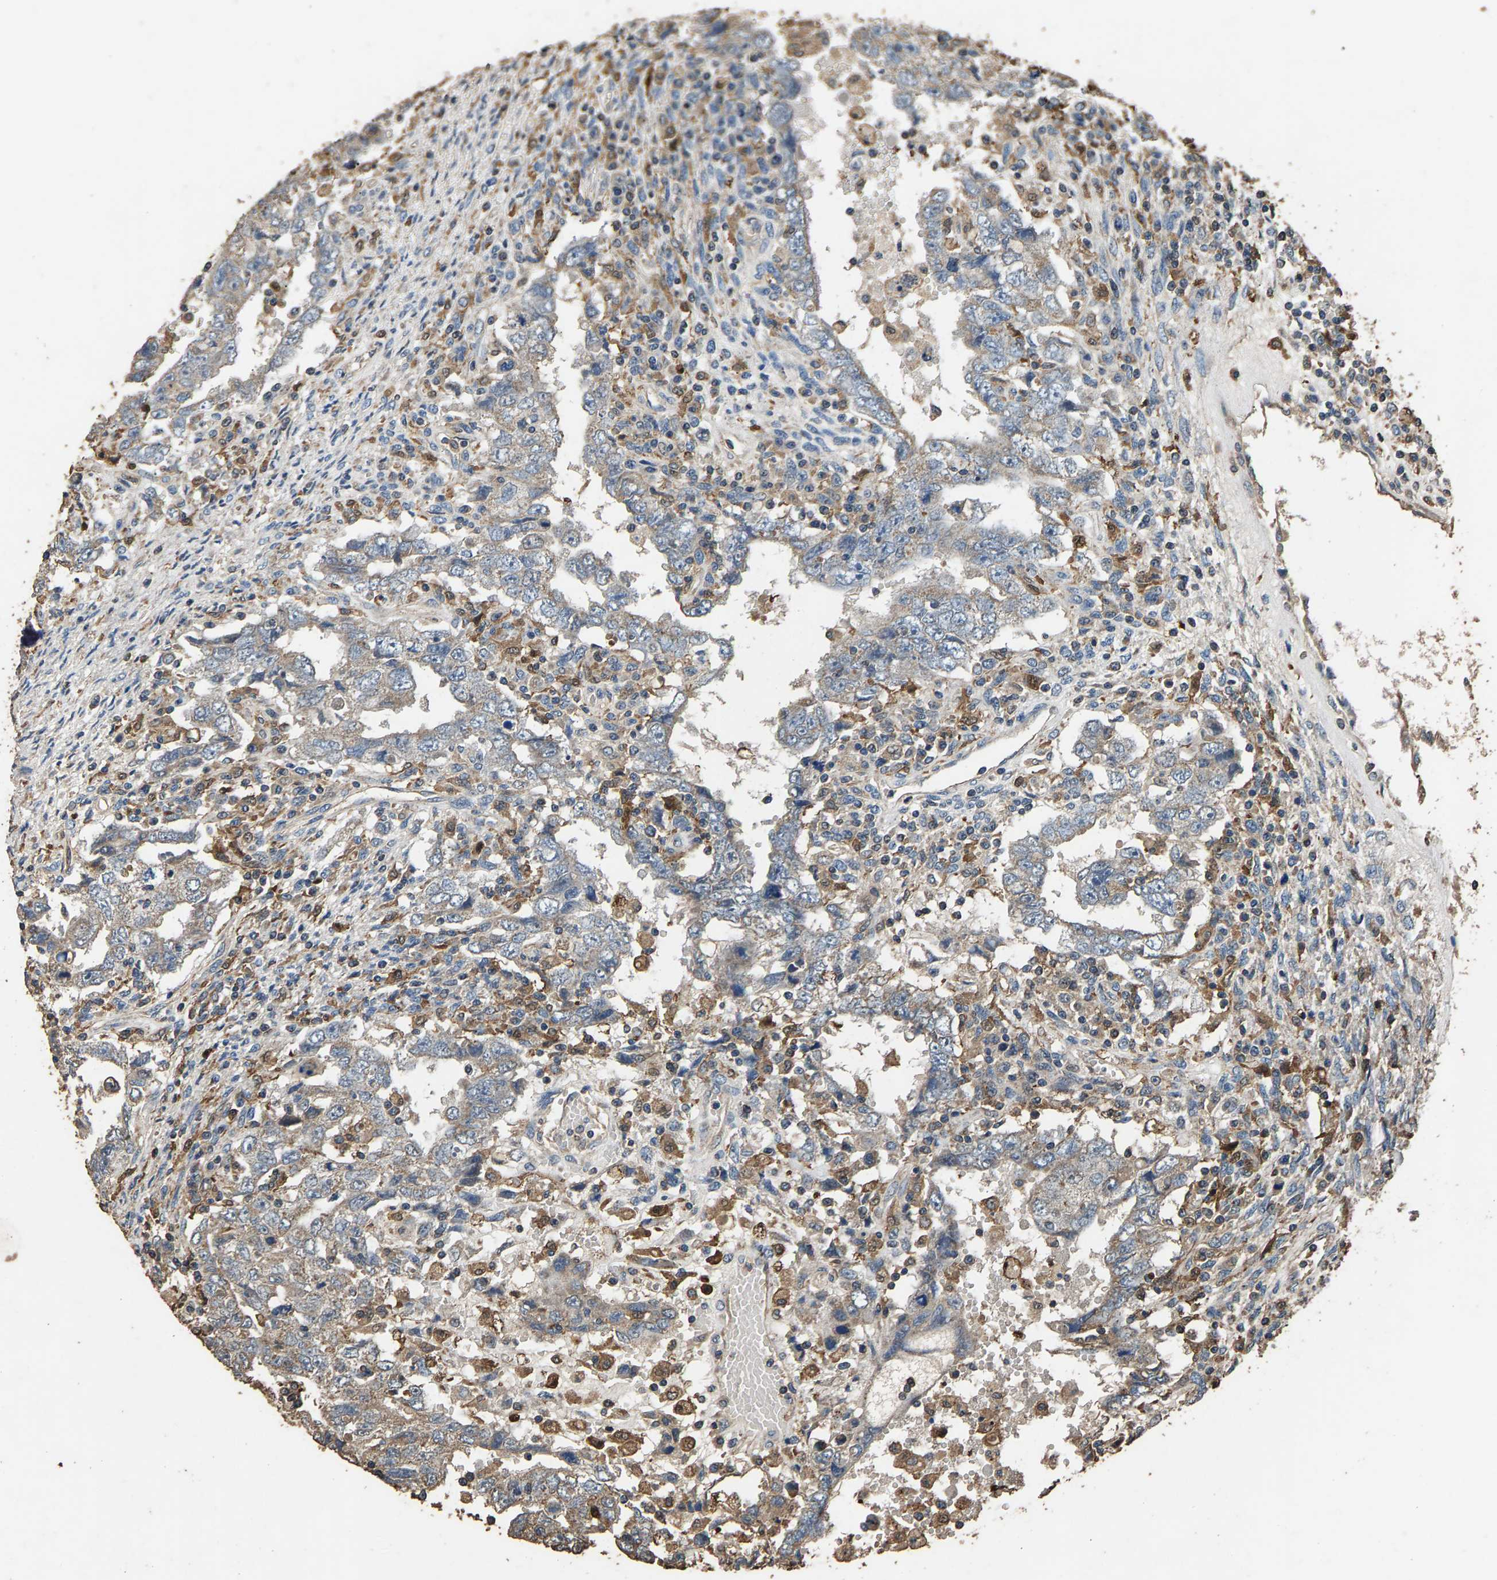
{"staining": {"intensity": "negative", "quantity": "none", "location": "none"}, "tissue": "testis cancer", "cell_type": "Tumor cells", "image_type": "cancer", "snomed": [{"axis": "morphology", "description": "Carcinoma, Embryonal, NOS"}, {"axis": "topography", "description": "Testis"}], "caption": "Immunohistochemical staining of embryonal carcinoma (testis) demonstrates no significant positivity in tumor cells.", "gene": "MRPL27", "patient": {"sex": "male", "age": 26}}